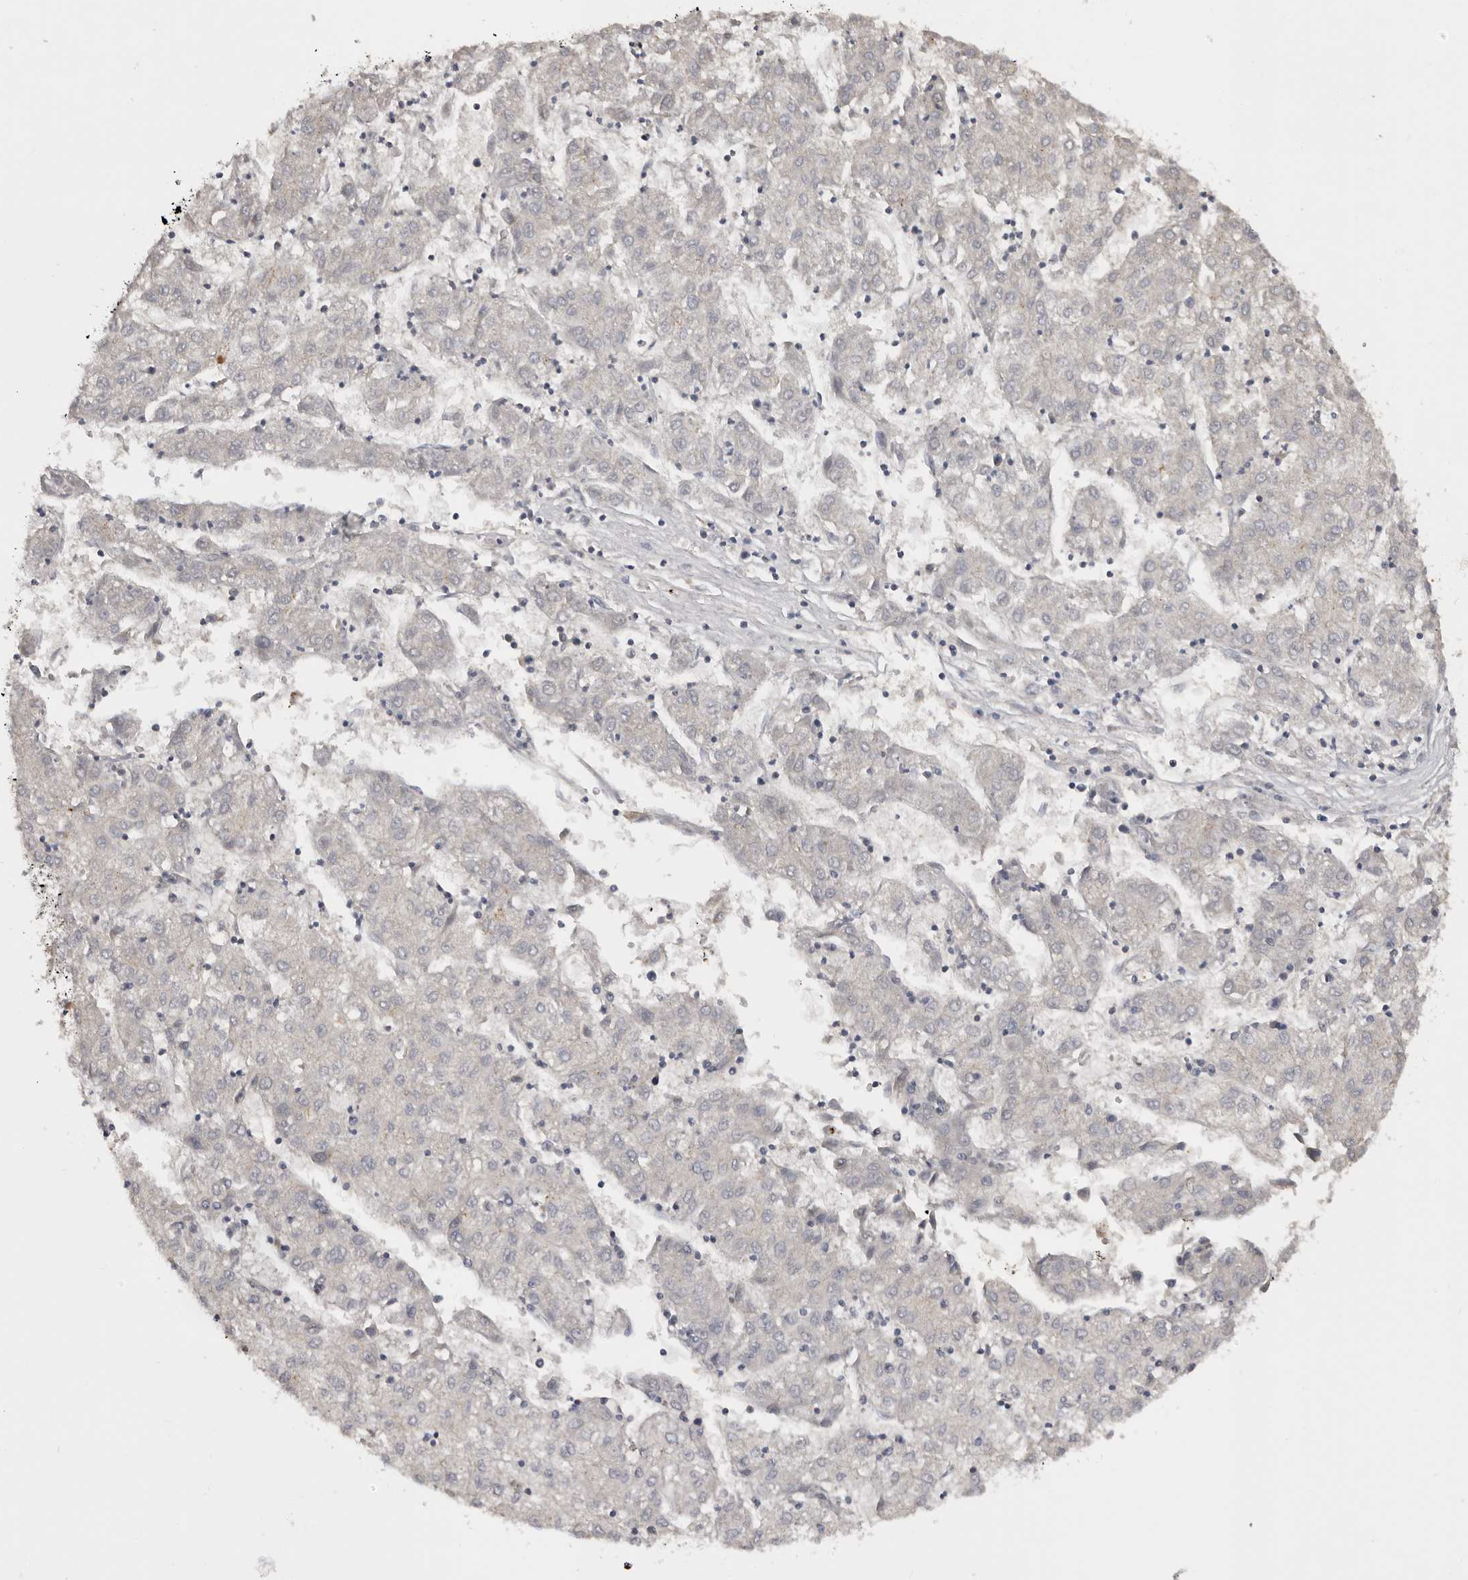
{"staining": {"intensity": "weak", "quantity": "25%-75%", "location": "cytoplasmic/membranous"}, "tissue": "liver cancer", "cell_type": "Tumor cells", "image_type": "cancer", "snomed": [{"axis": "morphology", "description": "Carcinoma, Hepatocellular, NOS"}, {"axis": "topography", "description": "Liver"}], "caption": "This photomicrograph demonstrates immunohistochemistry (IHC) staining of hepatocellular carcinoma (liver), with low weak cytoplasmic/membranous positivity in approximately 25%-75% of tumor cells.", "gene": "DAP", "patient": {"sex": "male", "age": 72}}